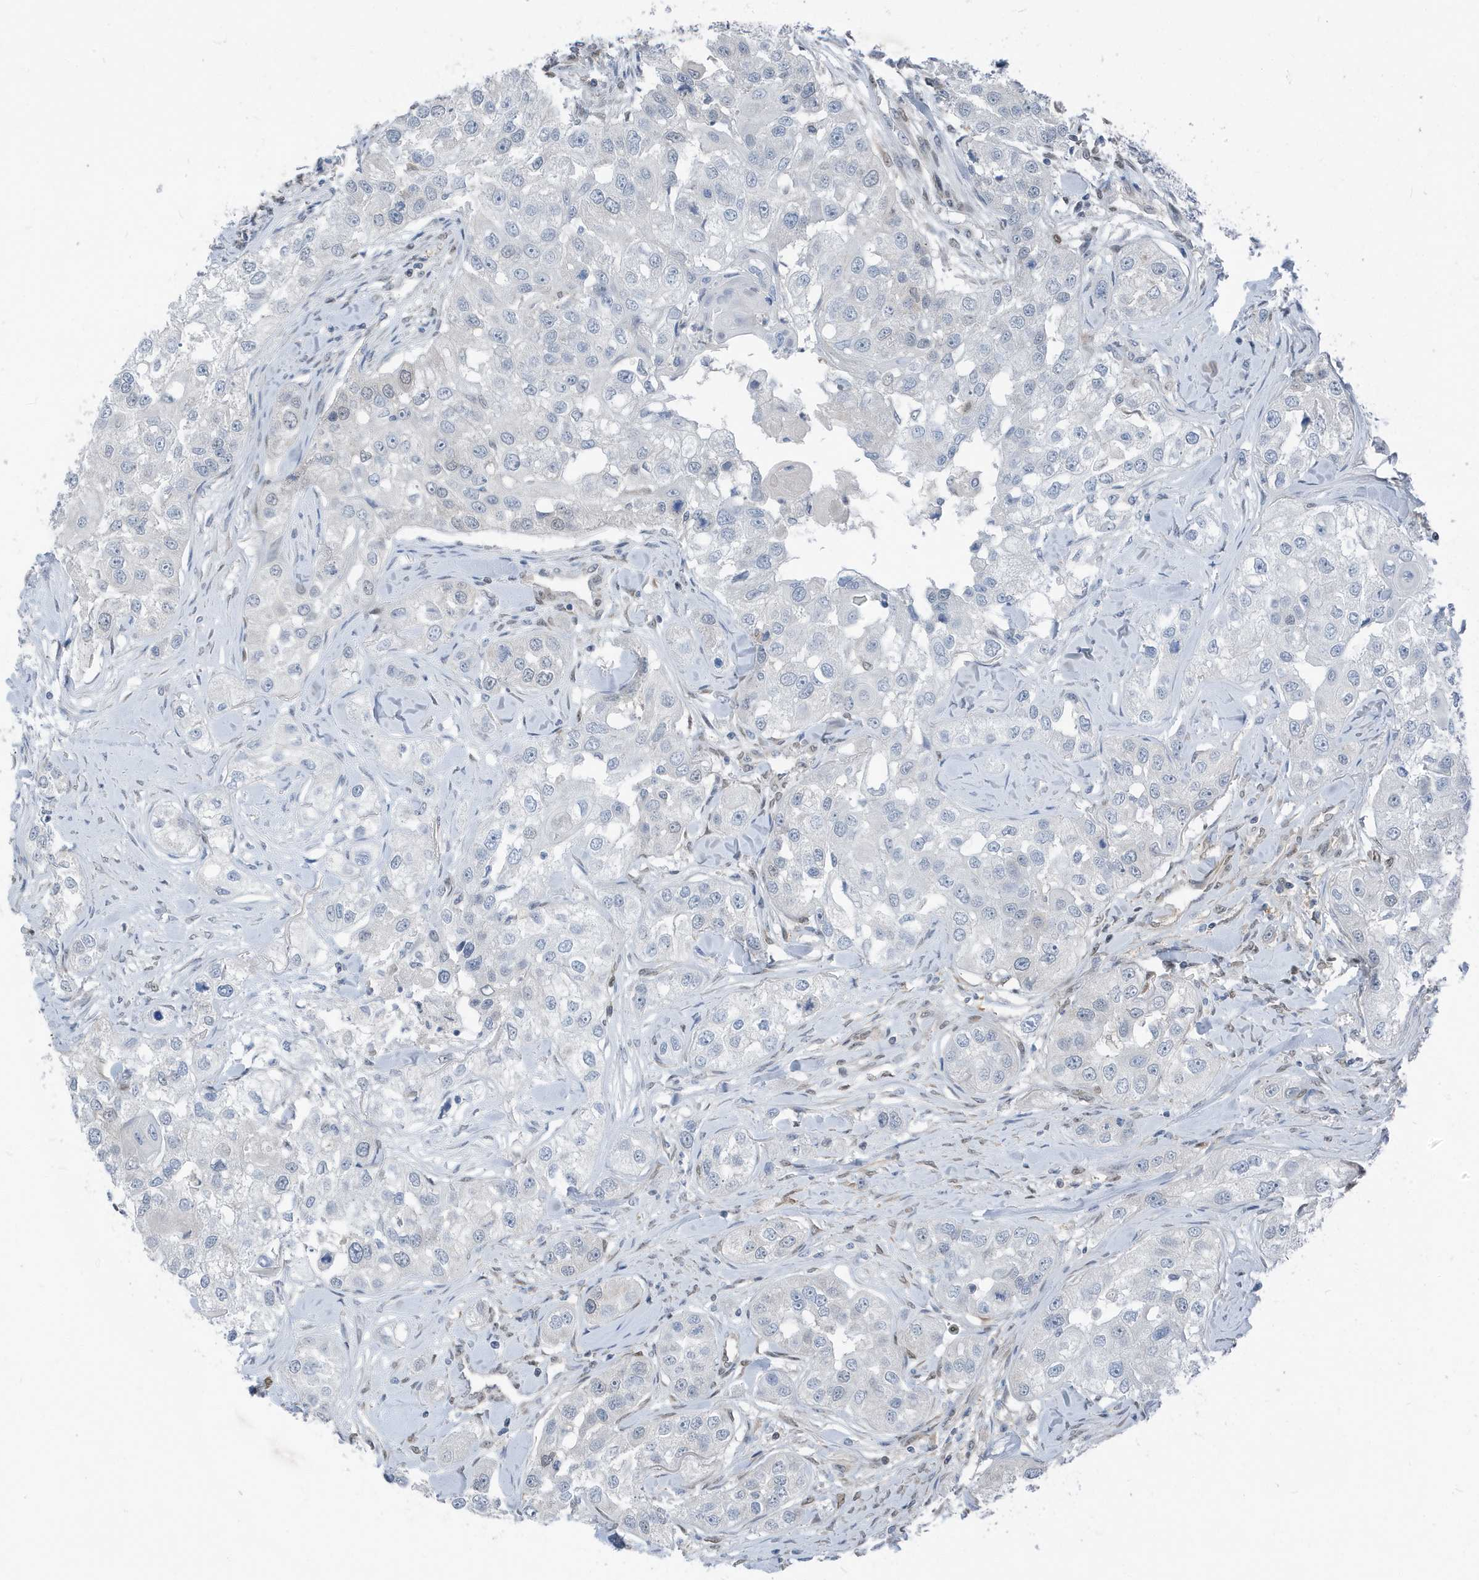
{"staining": {"intensity": "negative", "quantity": "none", "location": "none"}, "tissue": "head and neck cancer", "cell_type": "Tumor cells", "image_type": "cancer", "snomed": [{"axis": "morphology", "description": "Normal tissue, NOS"}, {"axis": "morphology", "description": "Squamous cell carcinoma, NOS"}, {"axis": "topography", "description": "Skeletal muscle"}, {"axis": "topography", "description": "Head-Neck"}], "caption": "The photomicrograph displays no staining of tumor cells in head and neck squamous cell carcinoma.", "gene": "NCOA7", "patient": {"sex": "male", "age": 51}}